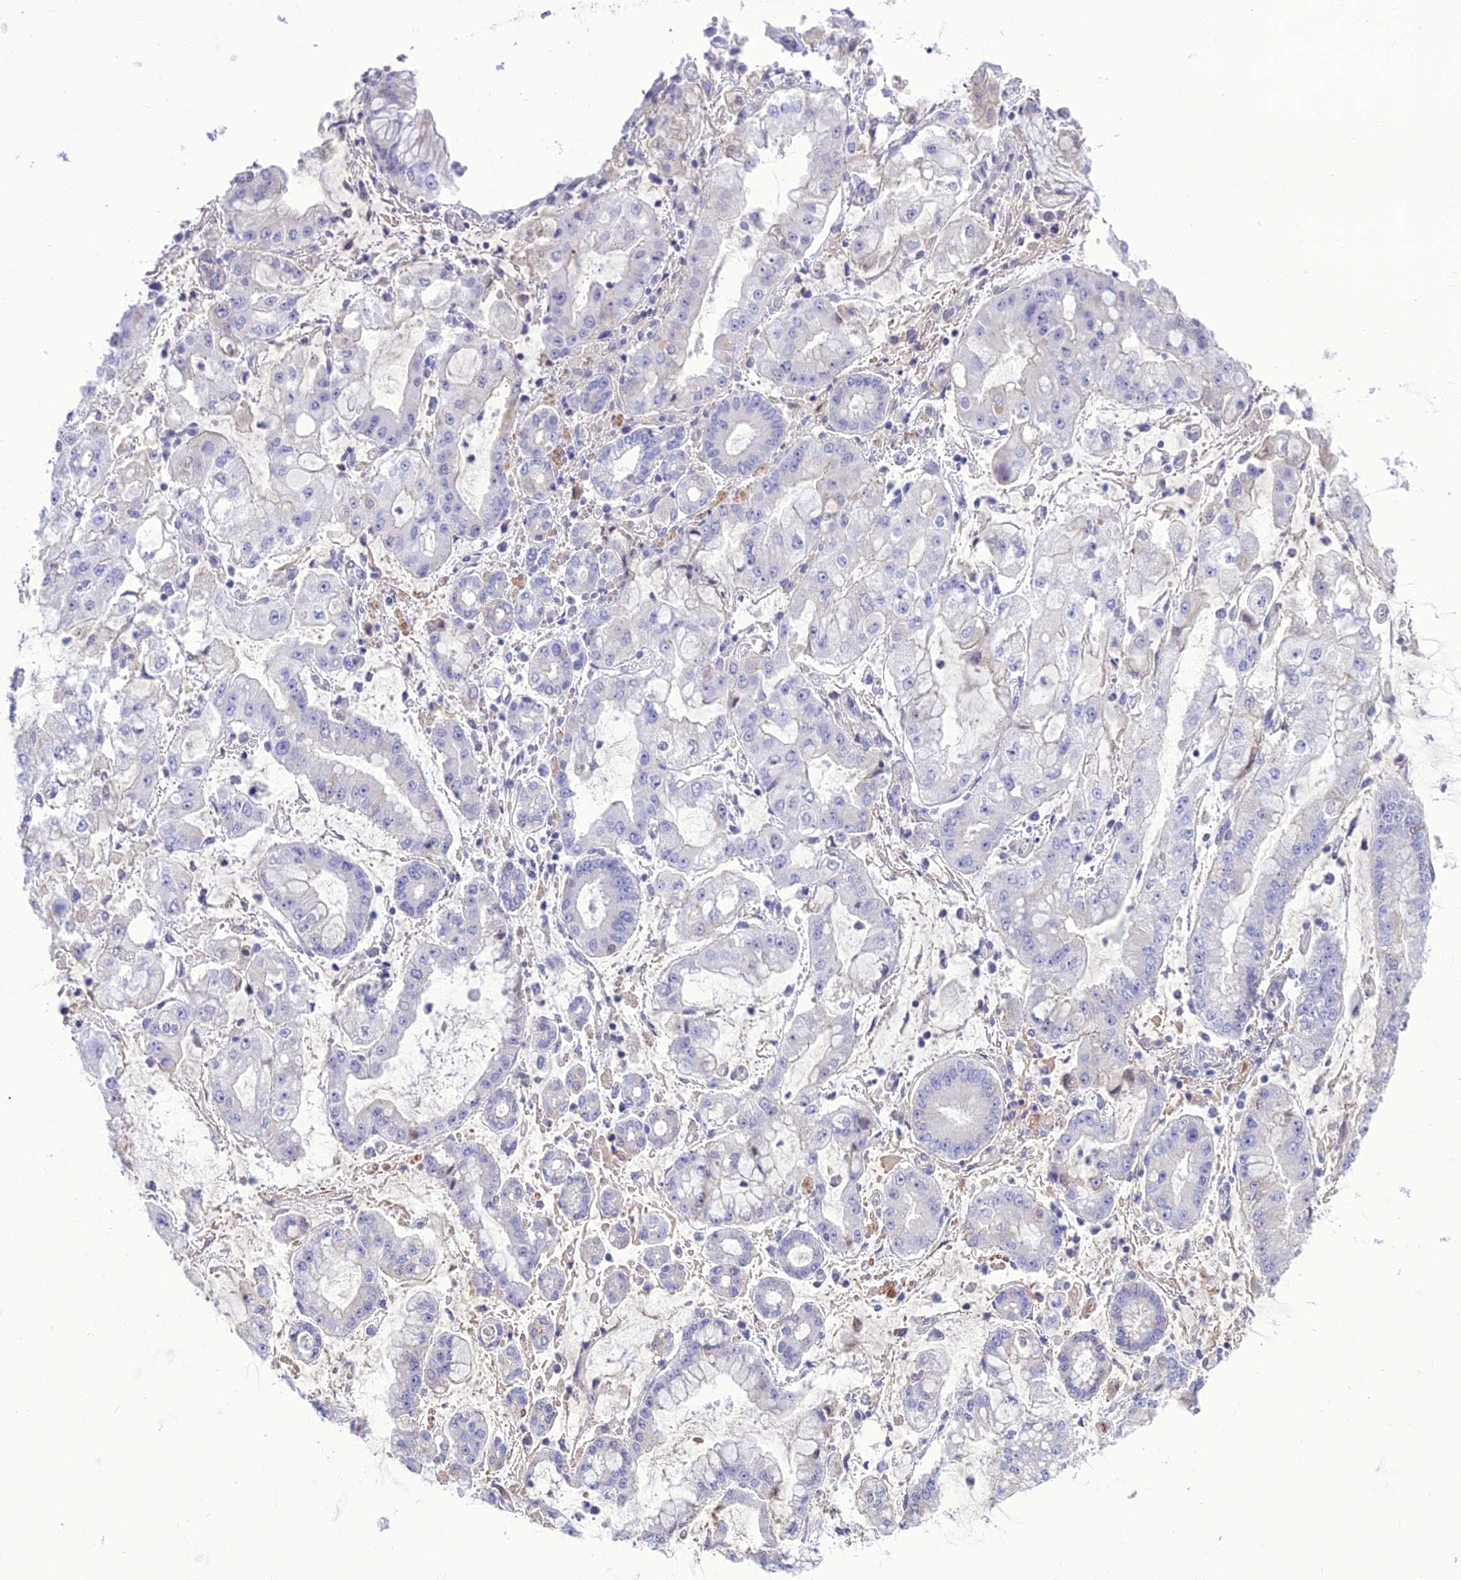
{"staining": {"intensity": "negative", "quantity": "none", "location": "none"}, "tissue": "stomach cancer", "cell_type": "Tumor cells", "image_type": "cancer", "snomed": [{"axis": "morphology", "description": "Adenocarcinoma, NOS"}, {"axis": "topography", "description": "Stomach"}], "caption": "This is an immunohistochemistry micrograph of stomach adenocarcinoma. There is no expression in tumor cells.", "gene": "TEKT3", "patient": {"sex": "male", "age": 76}}